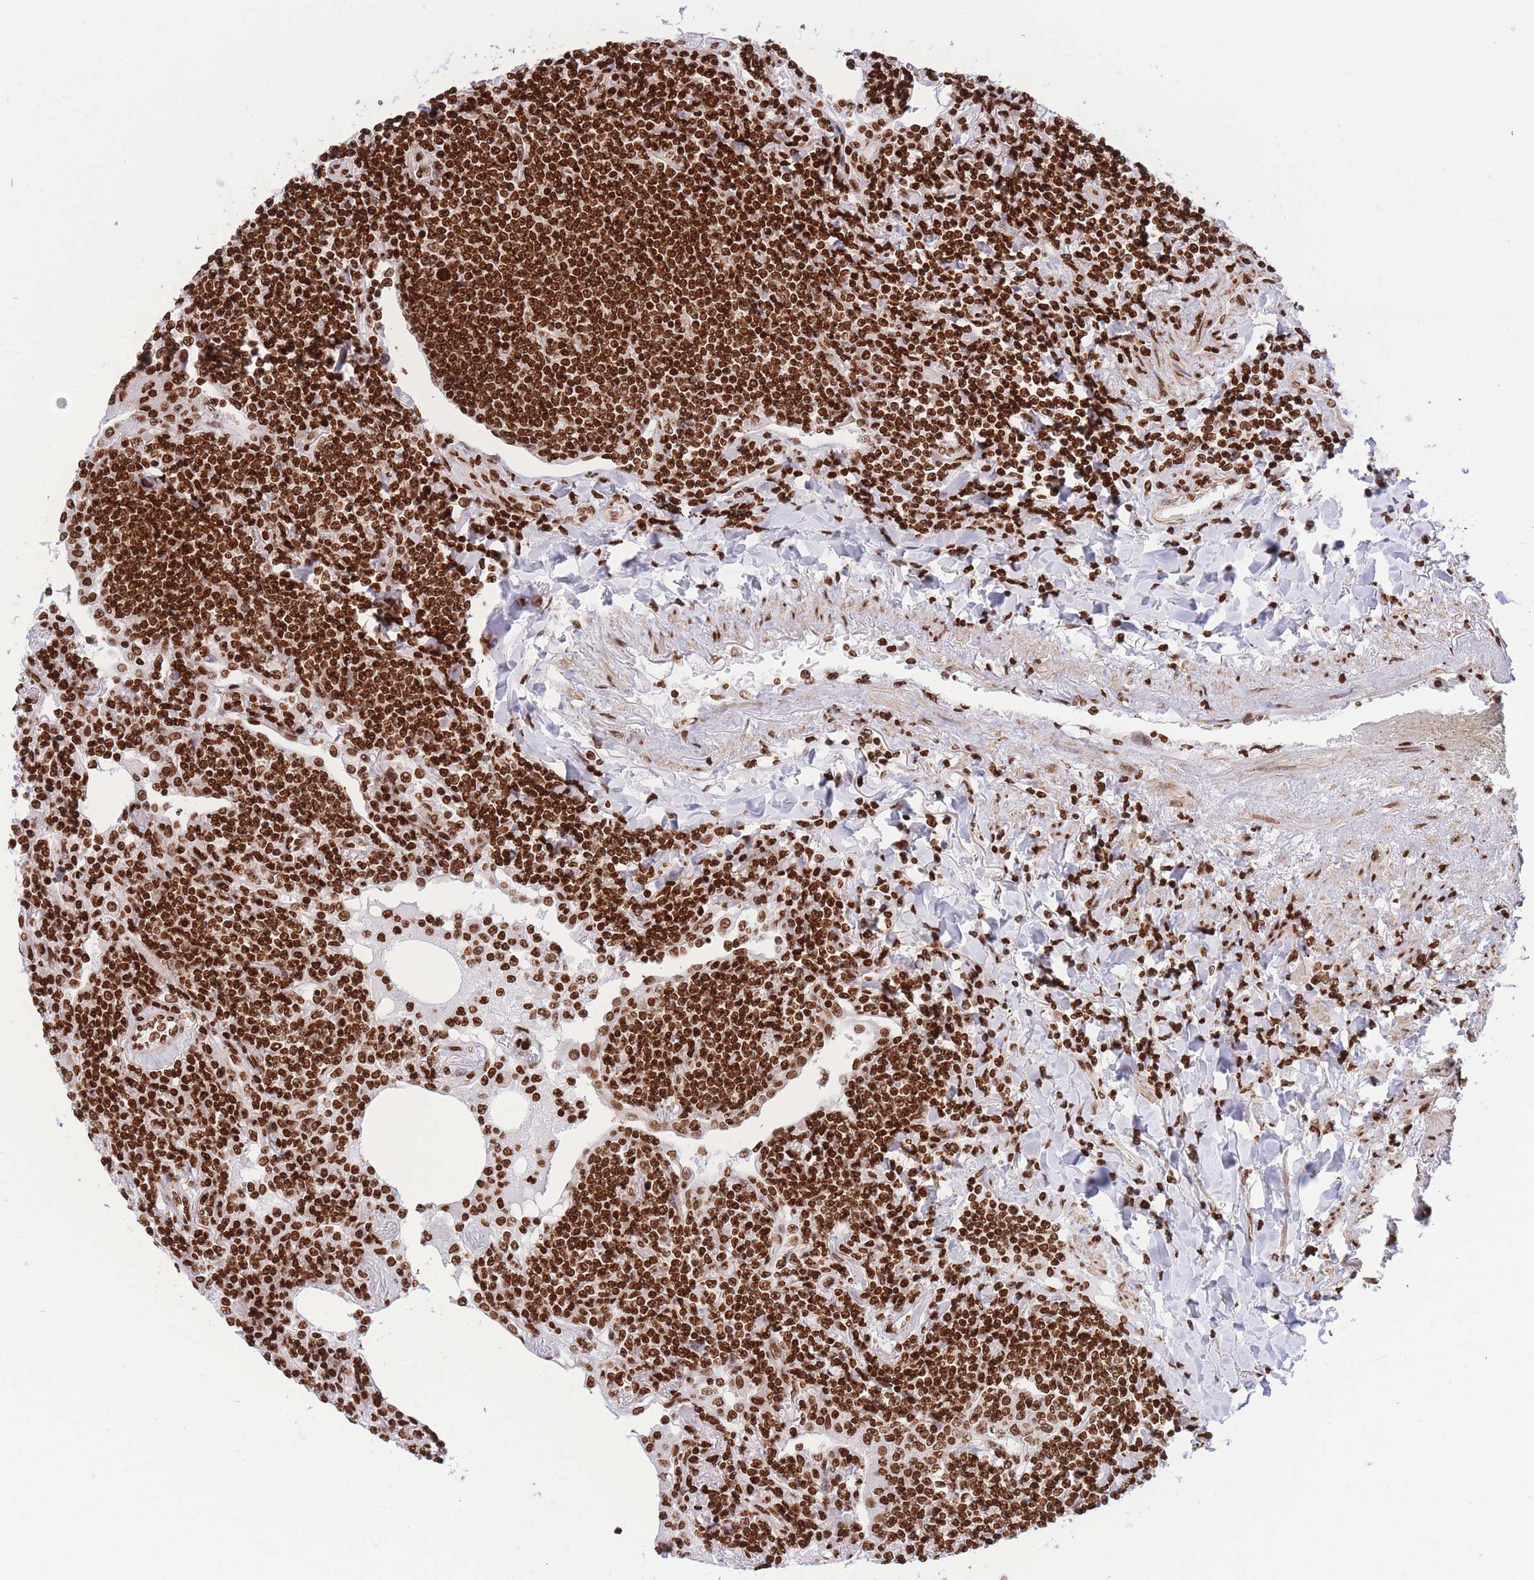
{"staining": {"intensity": "strong", "quantity": ">75%", "location": "nuclear"}, "tissue": "lymphoma", "cell_type": "Tumor cells", "image_type": "cancer", "snomed": [{"axis": "morphology", "description": "Malignant lymphoma, non-Hodgkin's type, Low grade"}, {"axis": "topography", "description": "Lung"}], "caption": "Strong nuclear staining for a protein is present in approximately >75% of tumor cells of lymphoma using immunohistochemistry (IHC).", "gene": "H2BC11", "patient": {"sex": "female", "age": 71}}